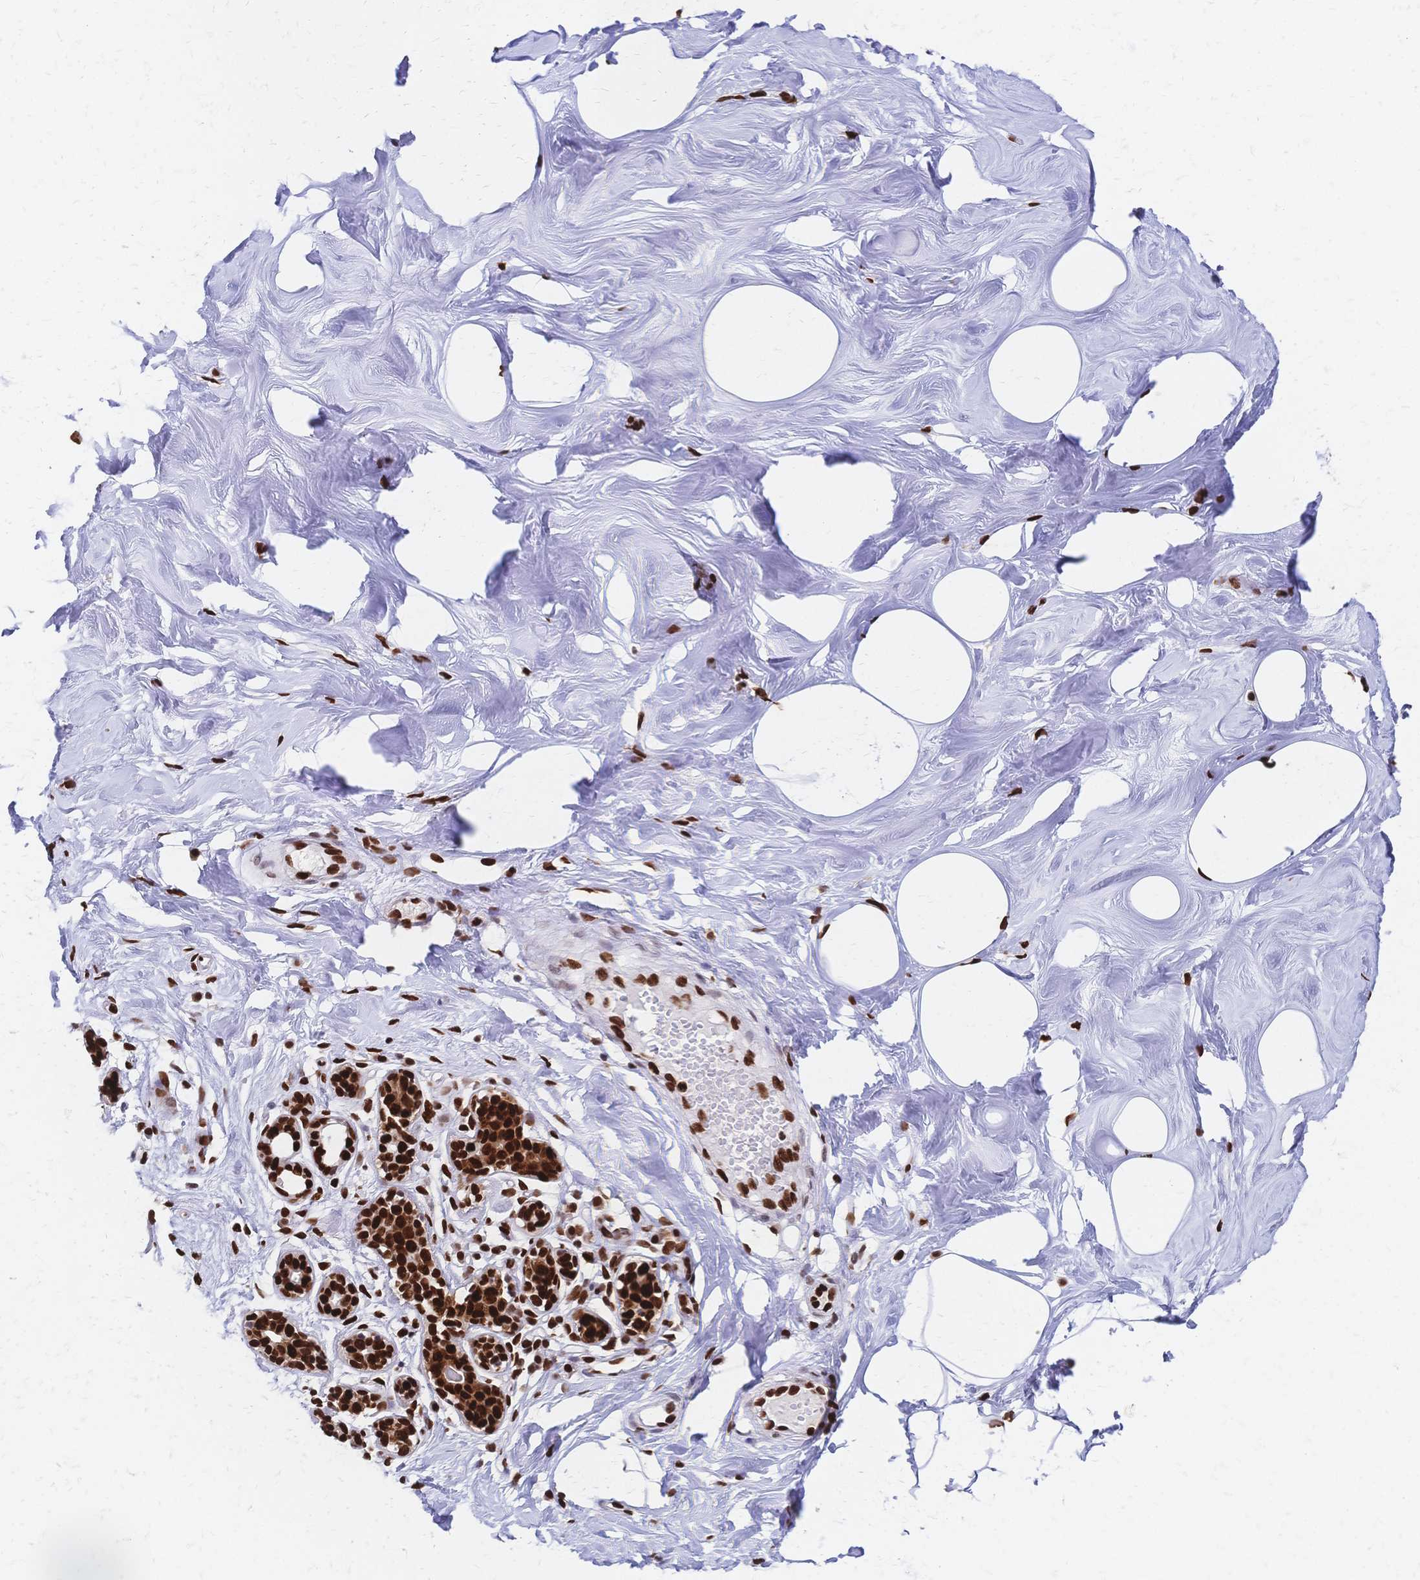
{"staining": {"intensity": "strong", "quantity": ">75%", "location": "nuclear"}, "tissue": "breast", "cell_type": "Adipocytes", "image_type": "normal", "snomed": [{"axis": "morphology", "description": "Normal tissue, NOS"}, {"axis": "topography", "description": "Breast"}], "caption": "There is high levels of strong nuclear expression in adipocytes of benign breast, as demonstrated by immunohistochemical staining (brown color).", "gene": "HDGF", "patient": {"sex": "female", "age": 27}}